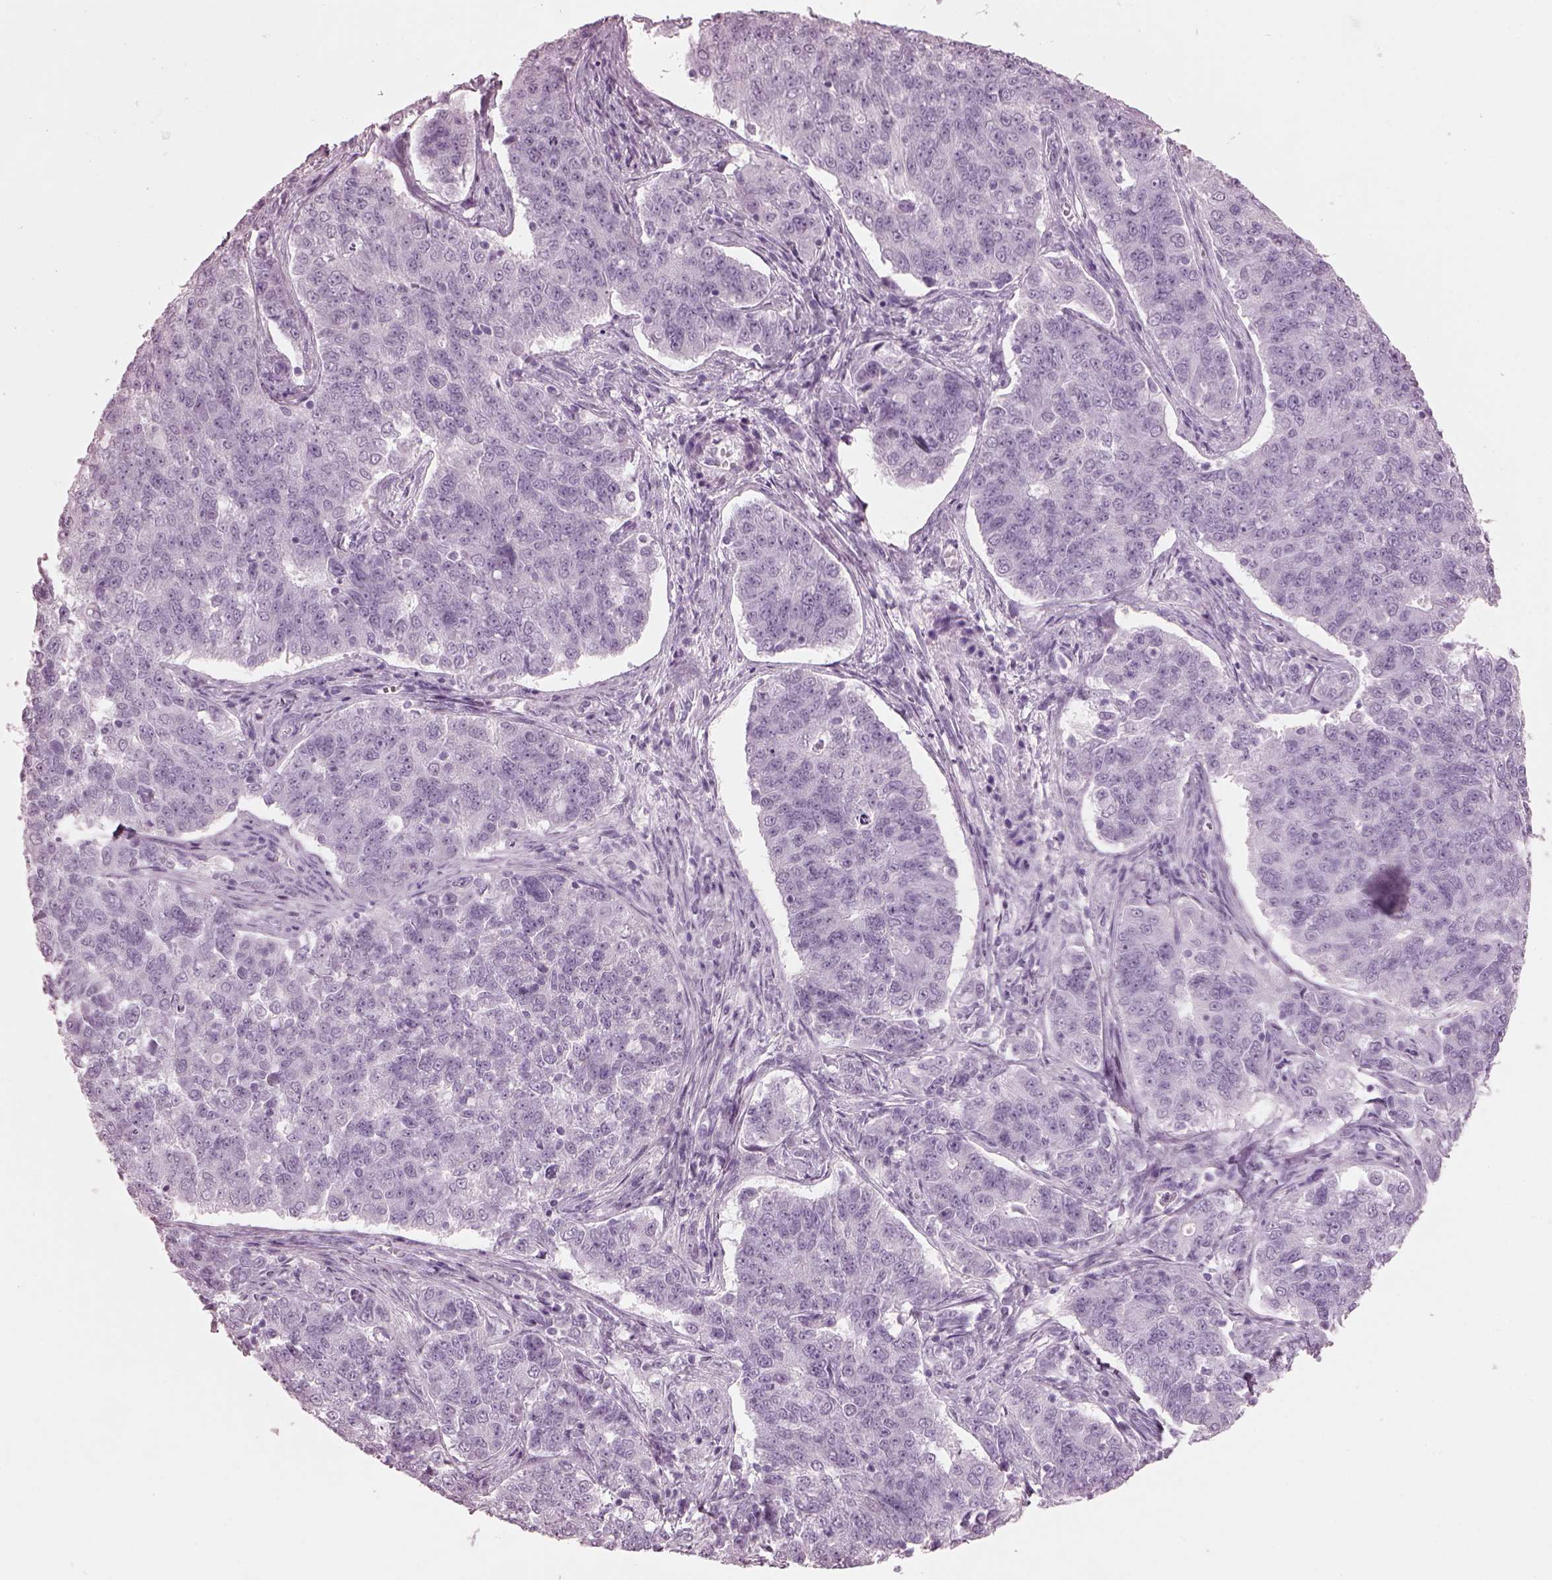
{"staining": {"intensity": "negative", "quantity": "none", "location": "none"}, "tissue": "endometrial cancer", "cell_type": "Tumor cells", "image_type": "cancer", "snomed": [{"axis": "morphology", "description": "Adenocarcinoma, NOS"}, {"axis": "topography", "description": "Endometrium"}], "caption": "DAB (3,3'-diaminobenzidine) immunohistochemical staining of endometrial cancer (adenocarcinoma) displays no significant staining in tumor cells. (Stains: DAB (3,3'-diaminobenzidine) immunohistochemistry (IHC) with hematoxylin counter stain, Microscopy: brightfield microscopy at high magnification).", "gene": "HYDIN", "patient": {"sex": "female", "age": 43}}